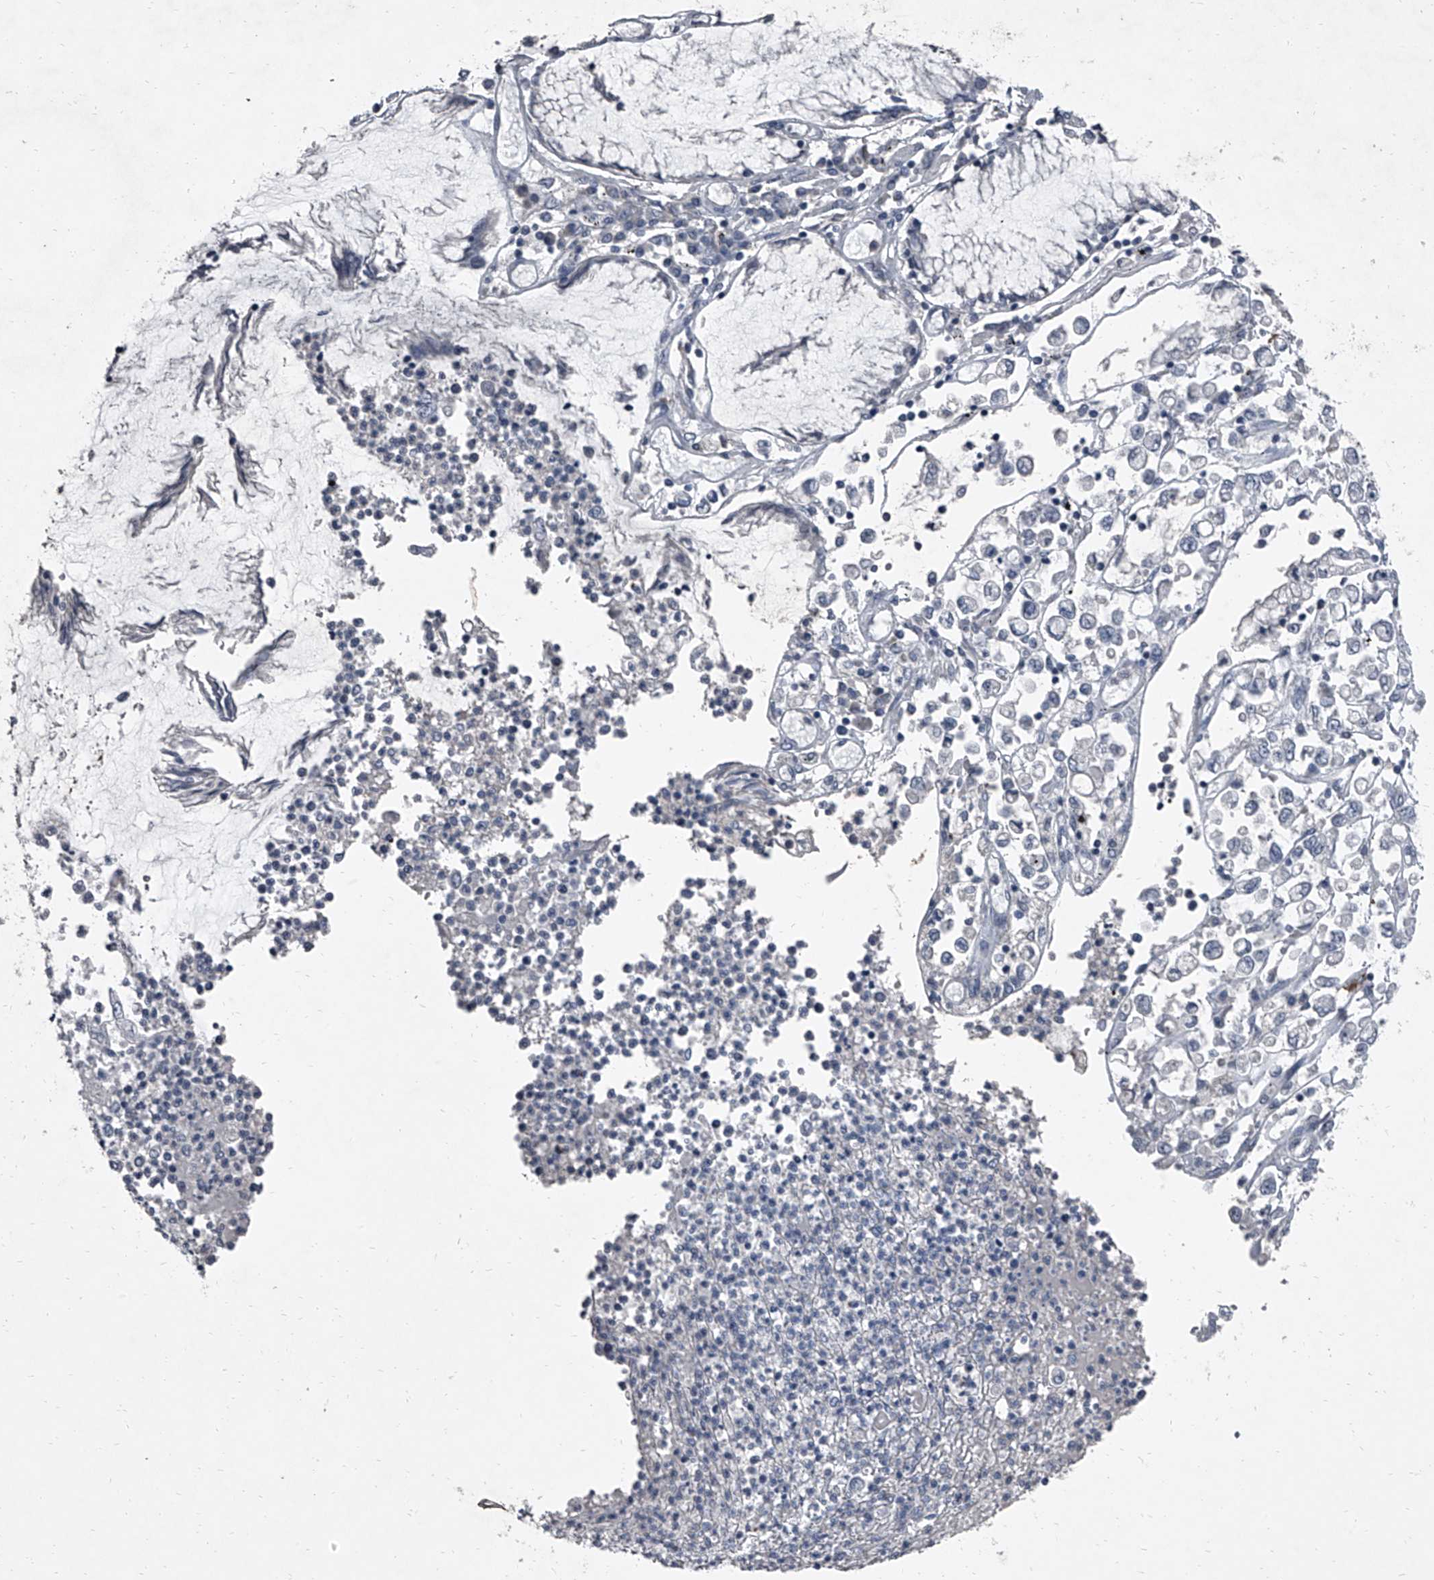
{"staining": {"intensity": "negative", "quantity": "none", "location": "none"}, "tissue": "stomach cancer", "cell_type": "Tumor cells", "image_type": "cancer", "snomed": [{"axis": "morphology", "description": "Adenocarcinoma, NOS"}, {"axis": "topography", "description": "Stomach"}], "caption": "DAB immunohistochemical staining of human stomach adenocarcinoma reveals no significant positivity in tumor cells.", "gene": "HEPHL1", "patient": {"sex": "female", "age": 76}}